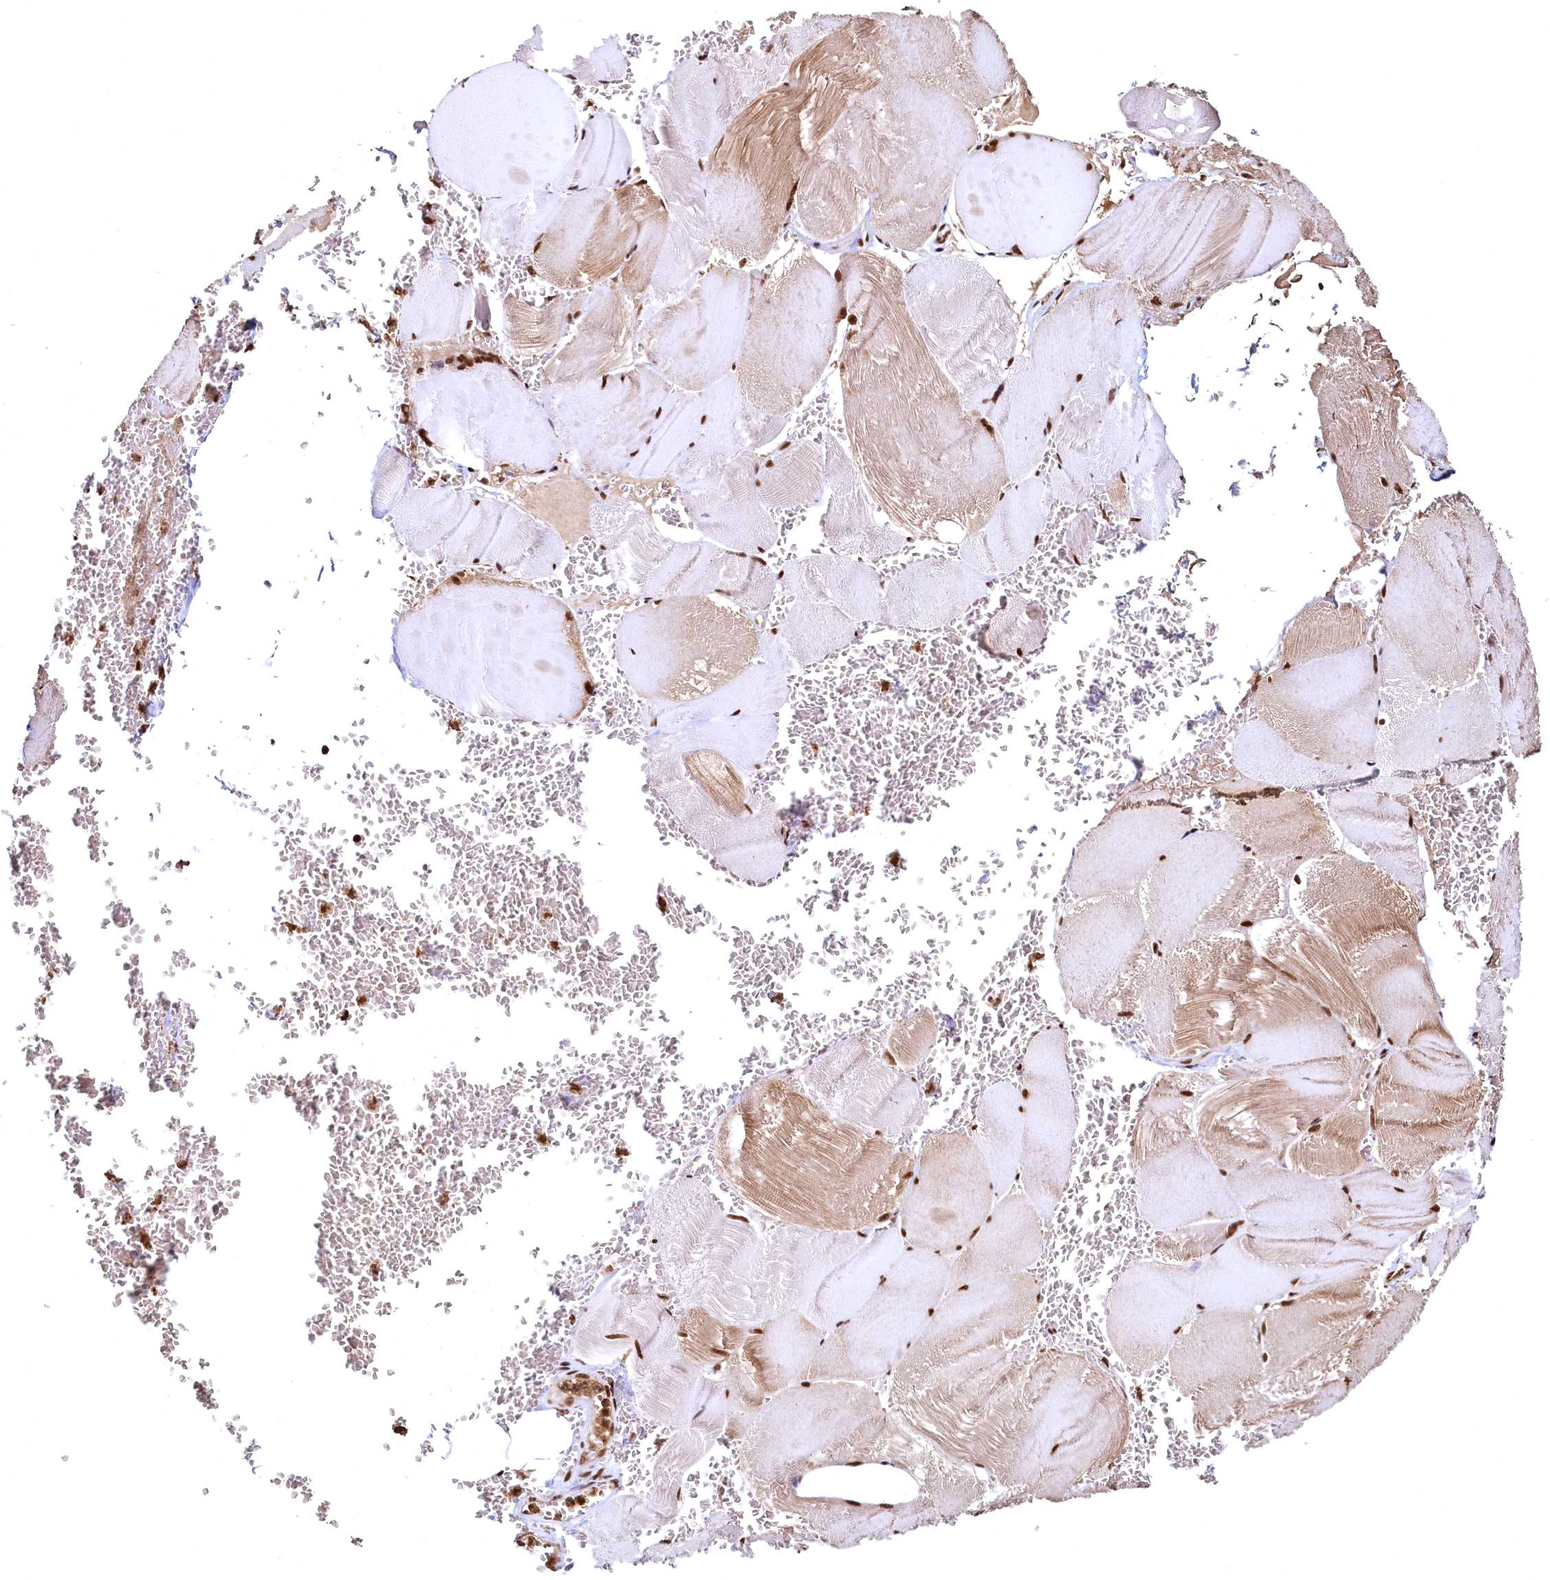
{"staining": {"intensity": "moderate", "quantity": ">75%", "location": "cytoplasmic/membranous,nuclear"}, "tissue": "skeletal muscle", "cell_type": "Myocytes", "image_type": "normal", "snomed": [{"axis": "morphology", "description": "Normal tissue, NOS"}, {"axis": "morphology", "description": "Basal cell carcinoma"}, {"axis": "topography", "description": "Skeletal muscle"}], "caption": "An immunohistochemistry (IHC) image of normal tissue is shown. Protein staining in brown shows moderate cytoplasmic/membranous,nuclear positivity in skeletal muscle within myocytes. The protein of interest is stained brown, and the nuclei are stained in blue (DAB IHC with brightfield microscopy, high magnification).", "gene": "RSRC2", "patient": {"sex": "female", "age": 64}}